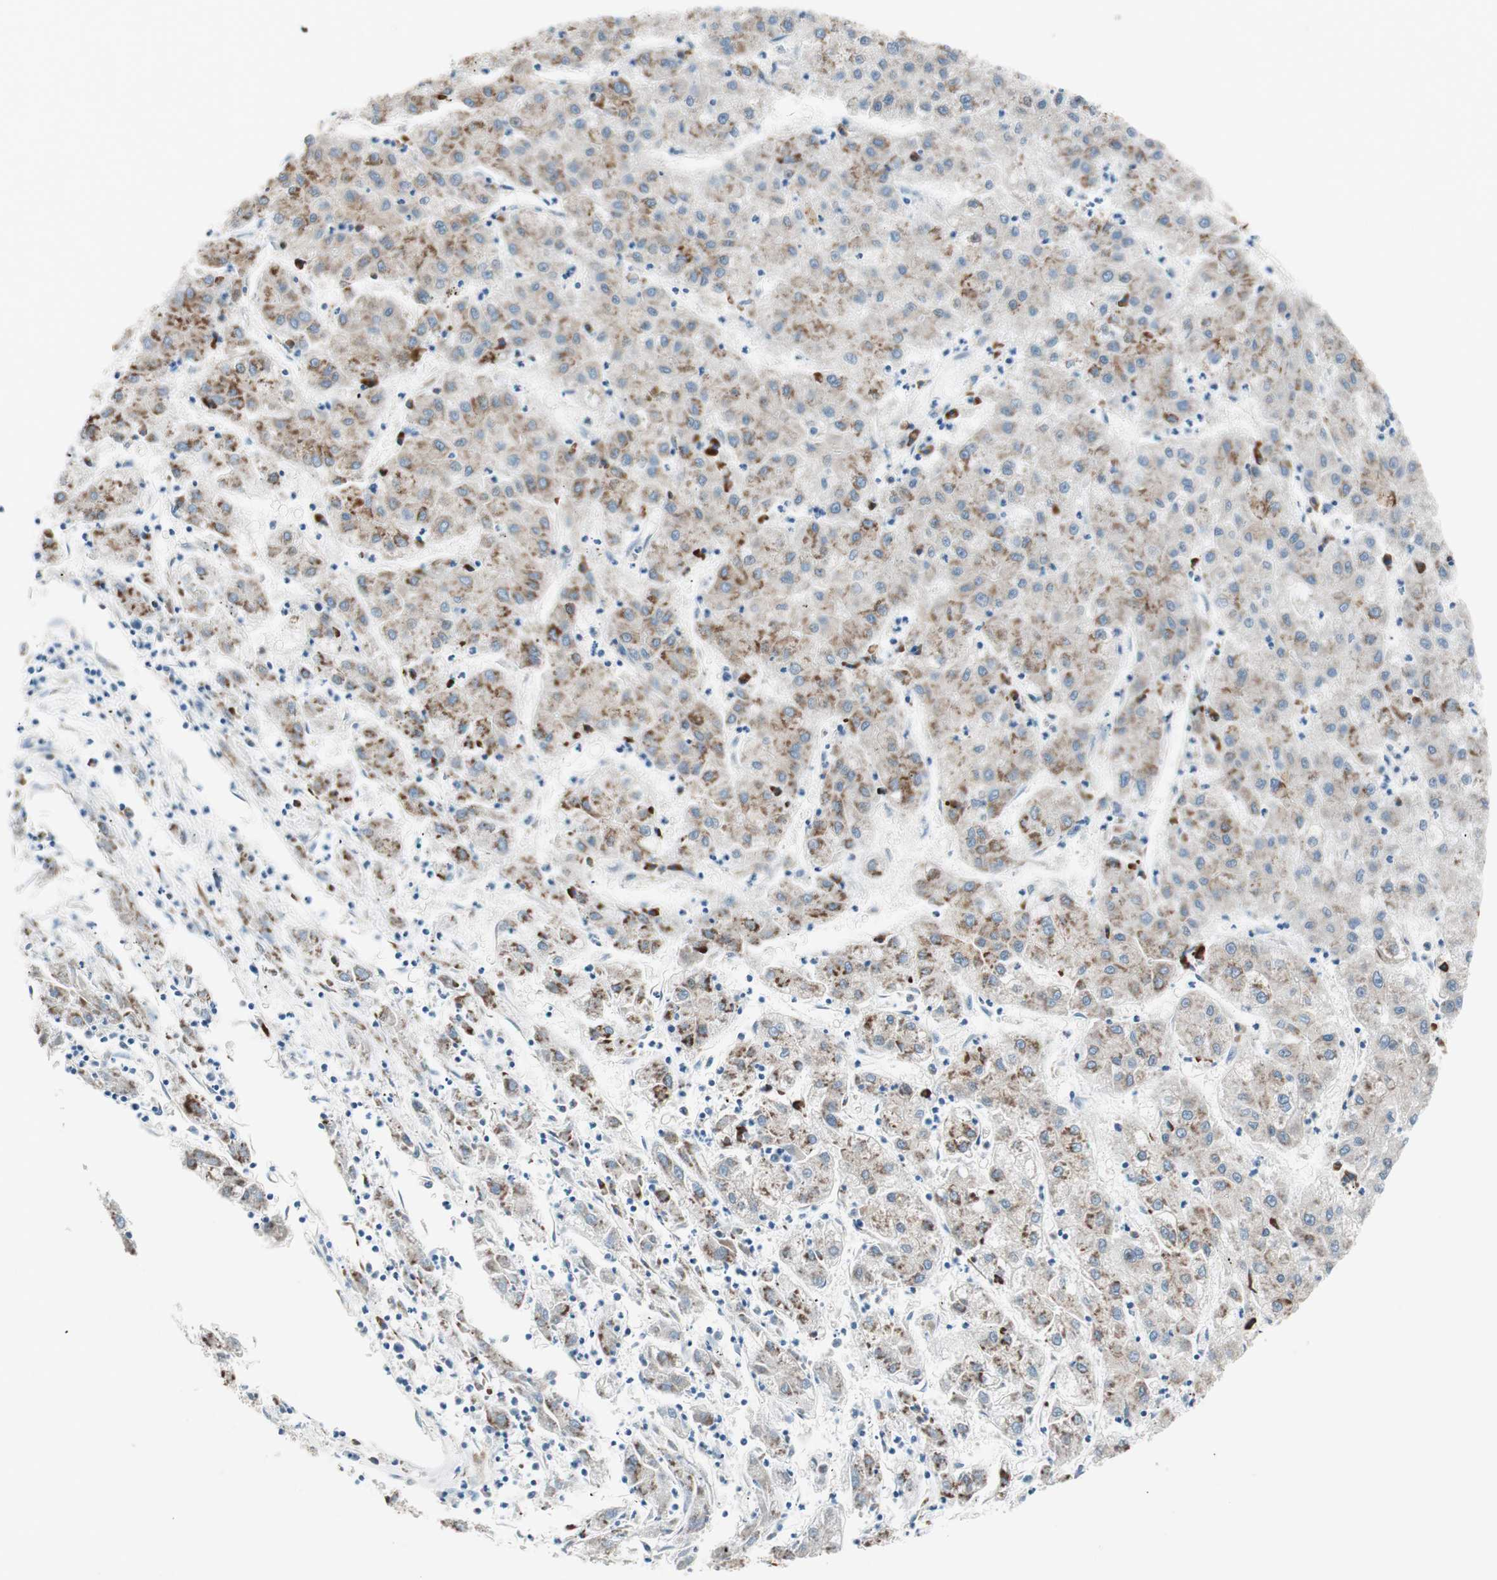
{"staining": {"intensity": "moderate", "quantity": ">75%", "location": "cytoplasmic/membranous"}, "tissue": "liver cancer", "cell_type": "Tumor cells", "image_type": "cancer", "snomed": [{"axis": "morphology", "description": "Carcinoma, Hepatocellular, NOS"}, {"axis": "topography", "description": "Liver"}], "caption": "Moderate cytoplasmic/membranous expression for a protein is appreciated in about >75% of tumor cells of hepatocellular carcinoma (liver) using immunohistochemistry.", "gene": "P4HTM", "patient": {"sex": "male", "age": 72}}